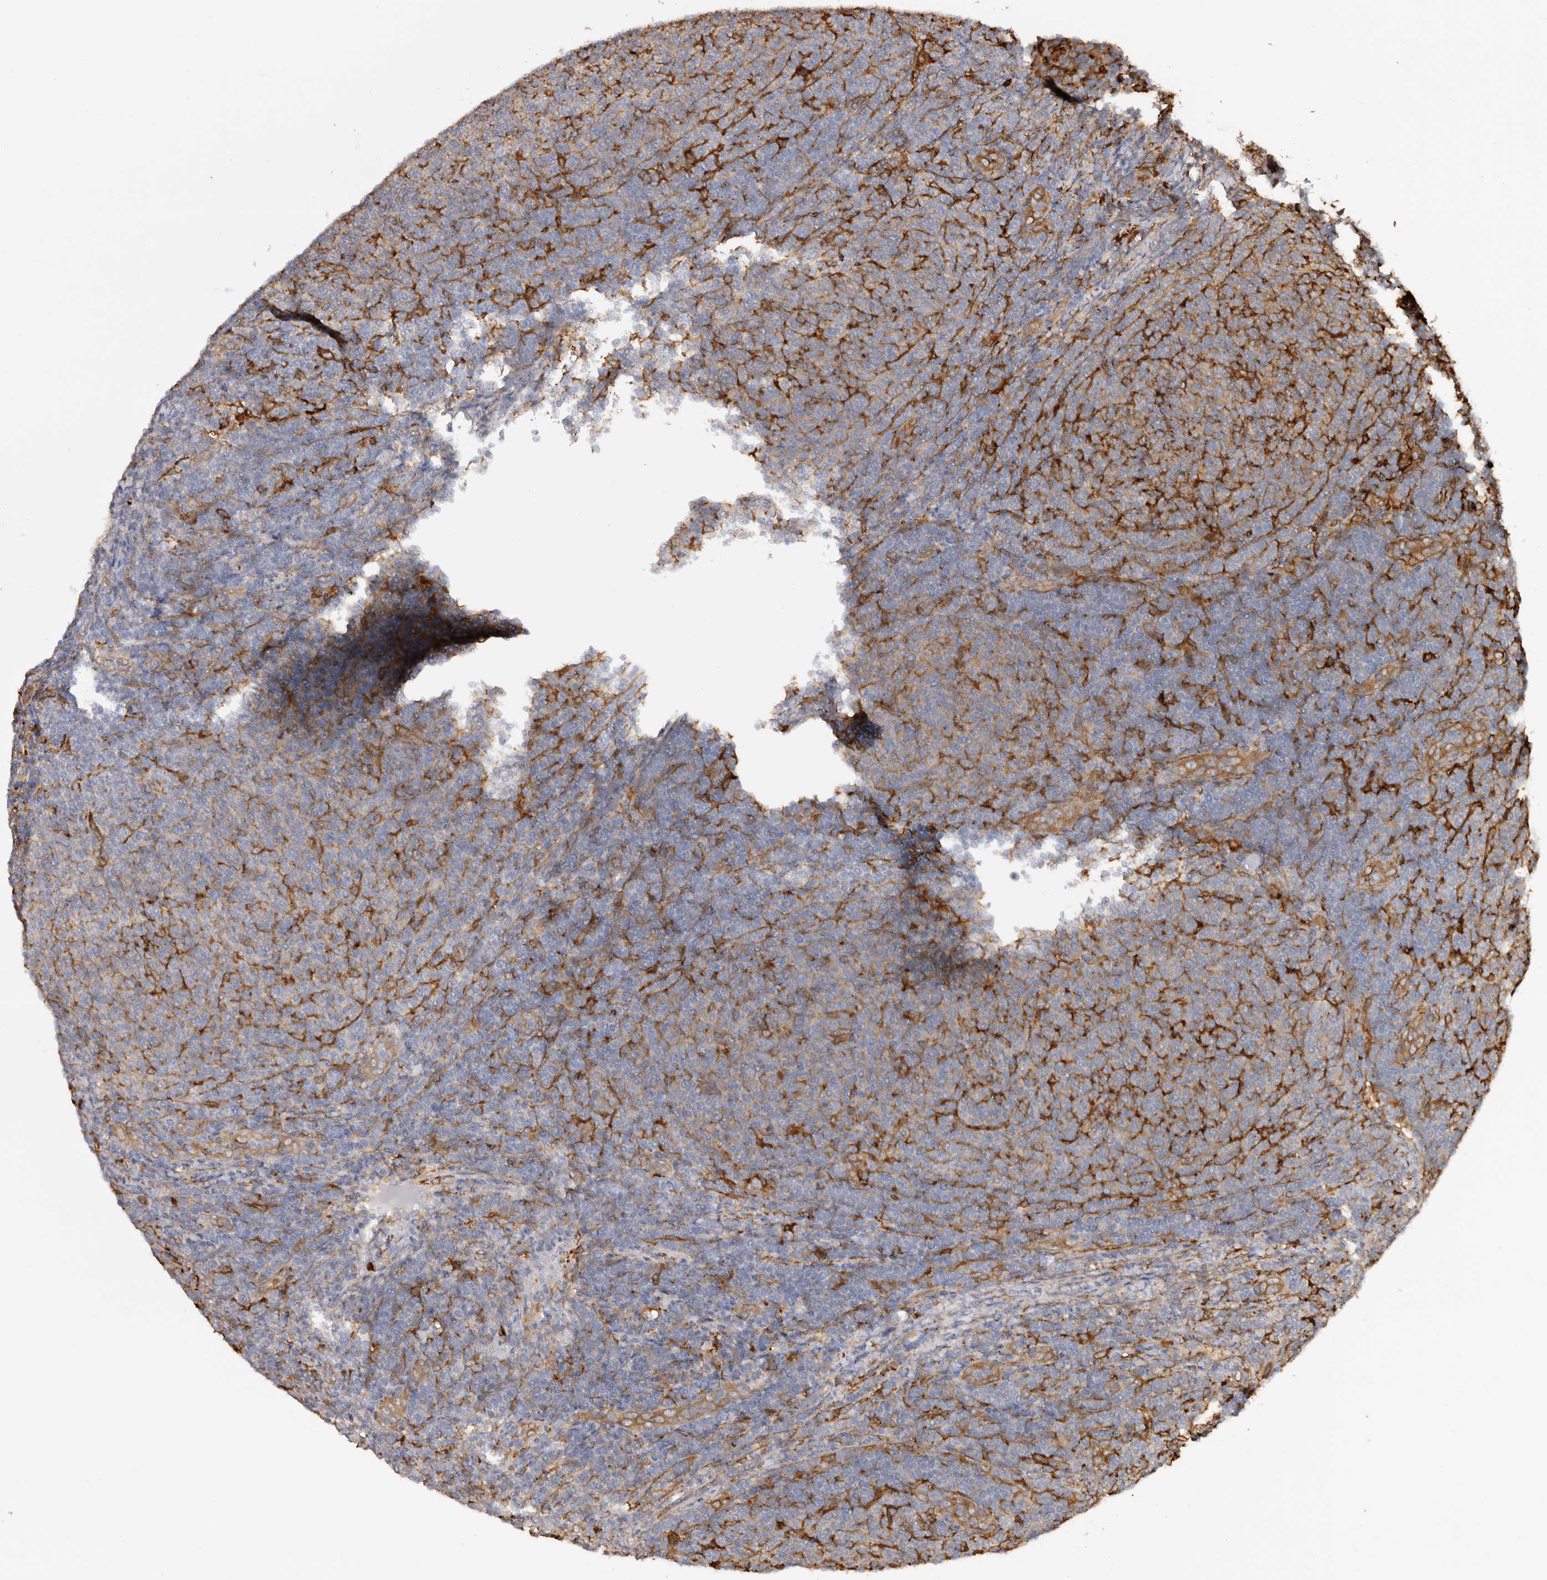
{"staining": {"intensity": "weak", "quantity": "25%-75%", "location": "cytoplasmic/membranous"}, "tissue": "lymphoma", "cell_type": "Tumor cells", "image_type": "cancer", "snomed": [{"axis": "morphology", "description": "Malignant lymphoma, non-Hodgkin's type, Low grade"}, {"axis": "topography", "description": "Lymph node"}], "caption": "Weak cytoplasmic/membranous positivity is identified in about 25%-75% of tumor cells in lymphoma. The staining is performed using DAB brown chromogen to label protein expression. The nuclei are counter-stained blue using hematoxylin.", "gene": "LAP3", "patient": {"sex": "male", "age": 66}}